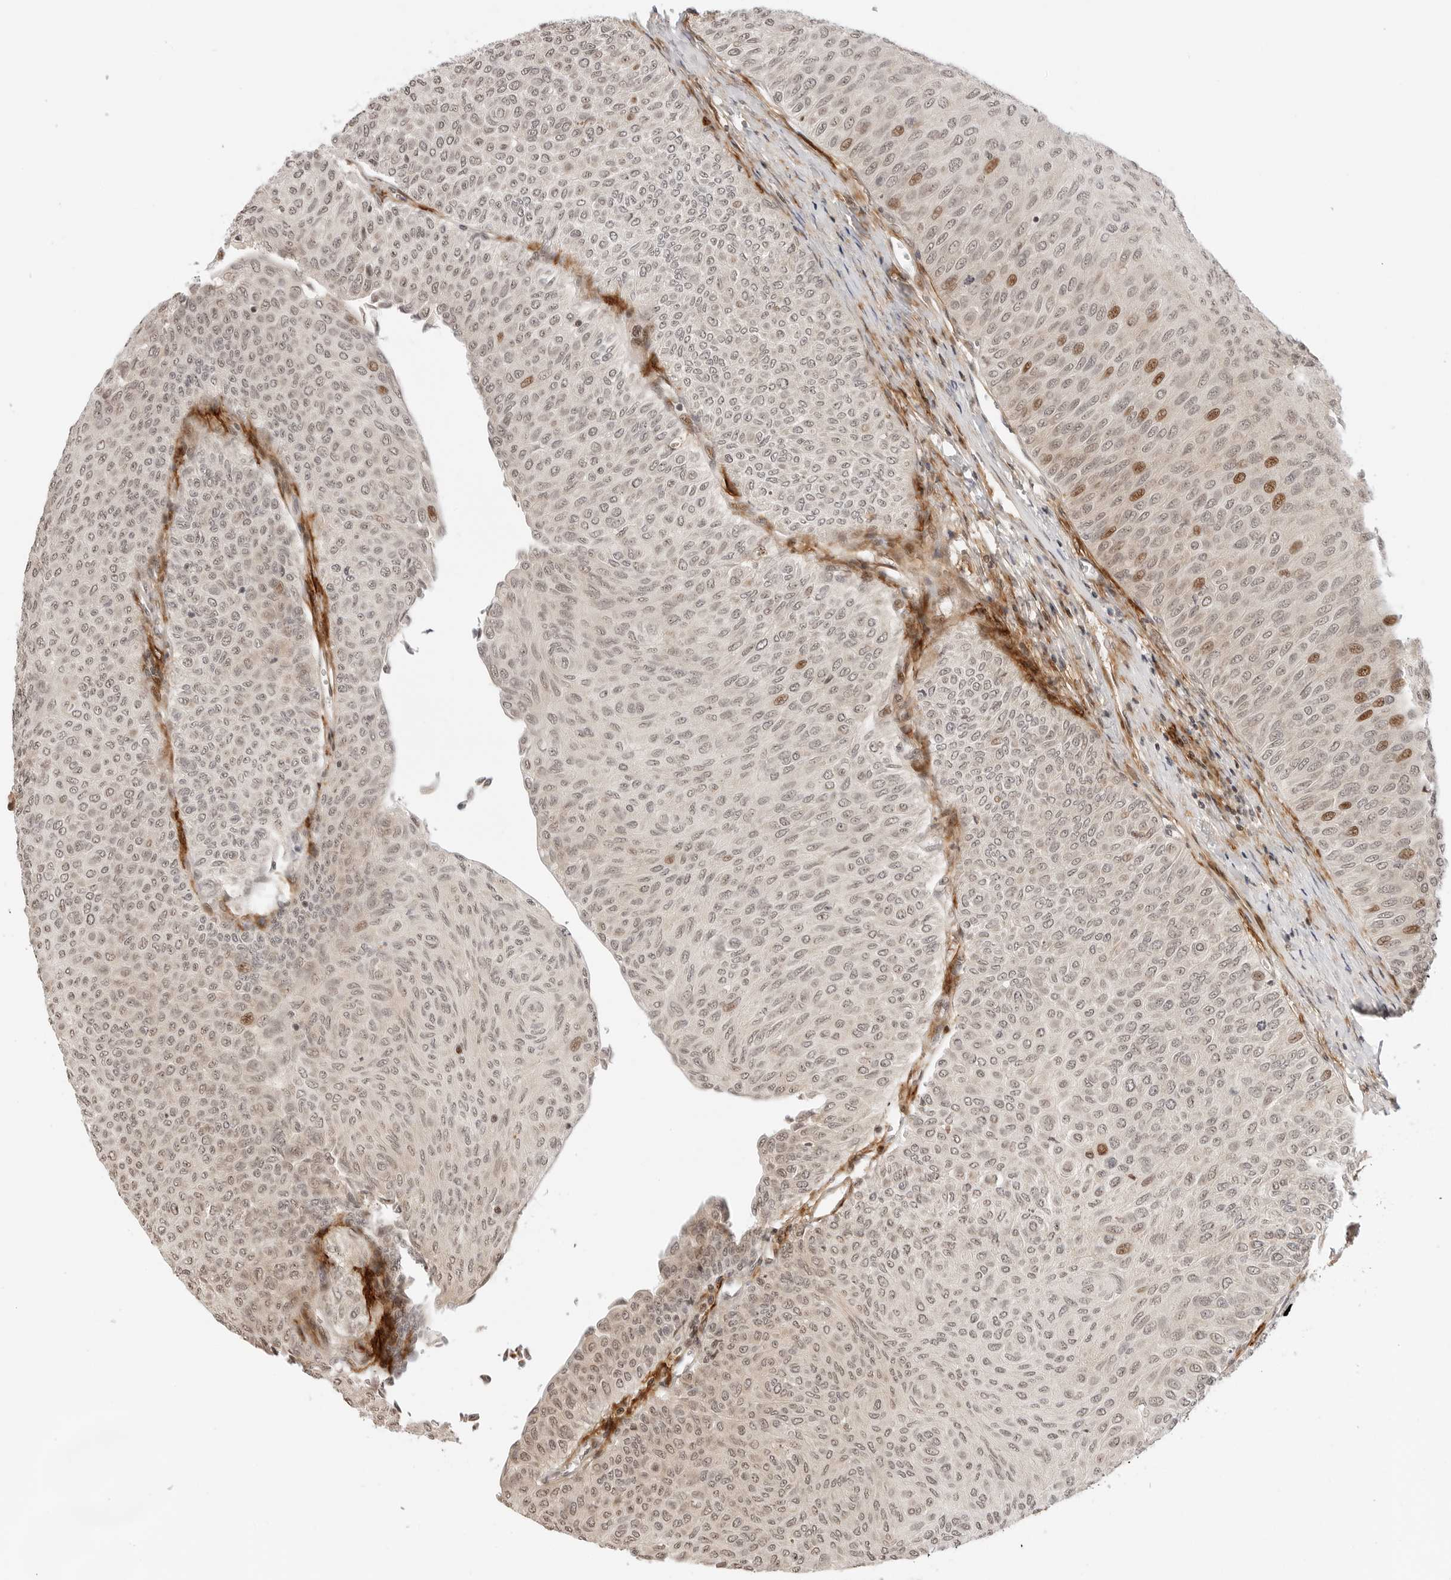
{"staining": {"intensity": "moderate", "quantity": "<25%", "location": "nuclear"}, "tissue": "urothelial cancer", "cell_type": "Tumor cells", "image_type": "cancer", "snomed": [{"axis": "morphology", "description": "Urothelial carcinoma, Low grade"}, {"axis": "topography", "description": "Urinary bladder"}], "caption": "IHC histopathology image of neoplastic tissue: urothelial cancer stained using immunohistochemistry (IHC) reveals low levels of moderate protein expression localized specifically in the nuclear of tumor cells, appearing as a nuclear brown color.", "gene": "GEM", "patient": {"sex": "male", "age": 78}}